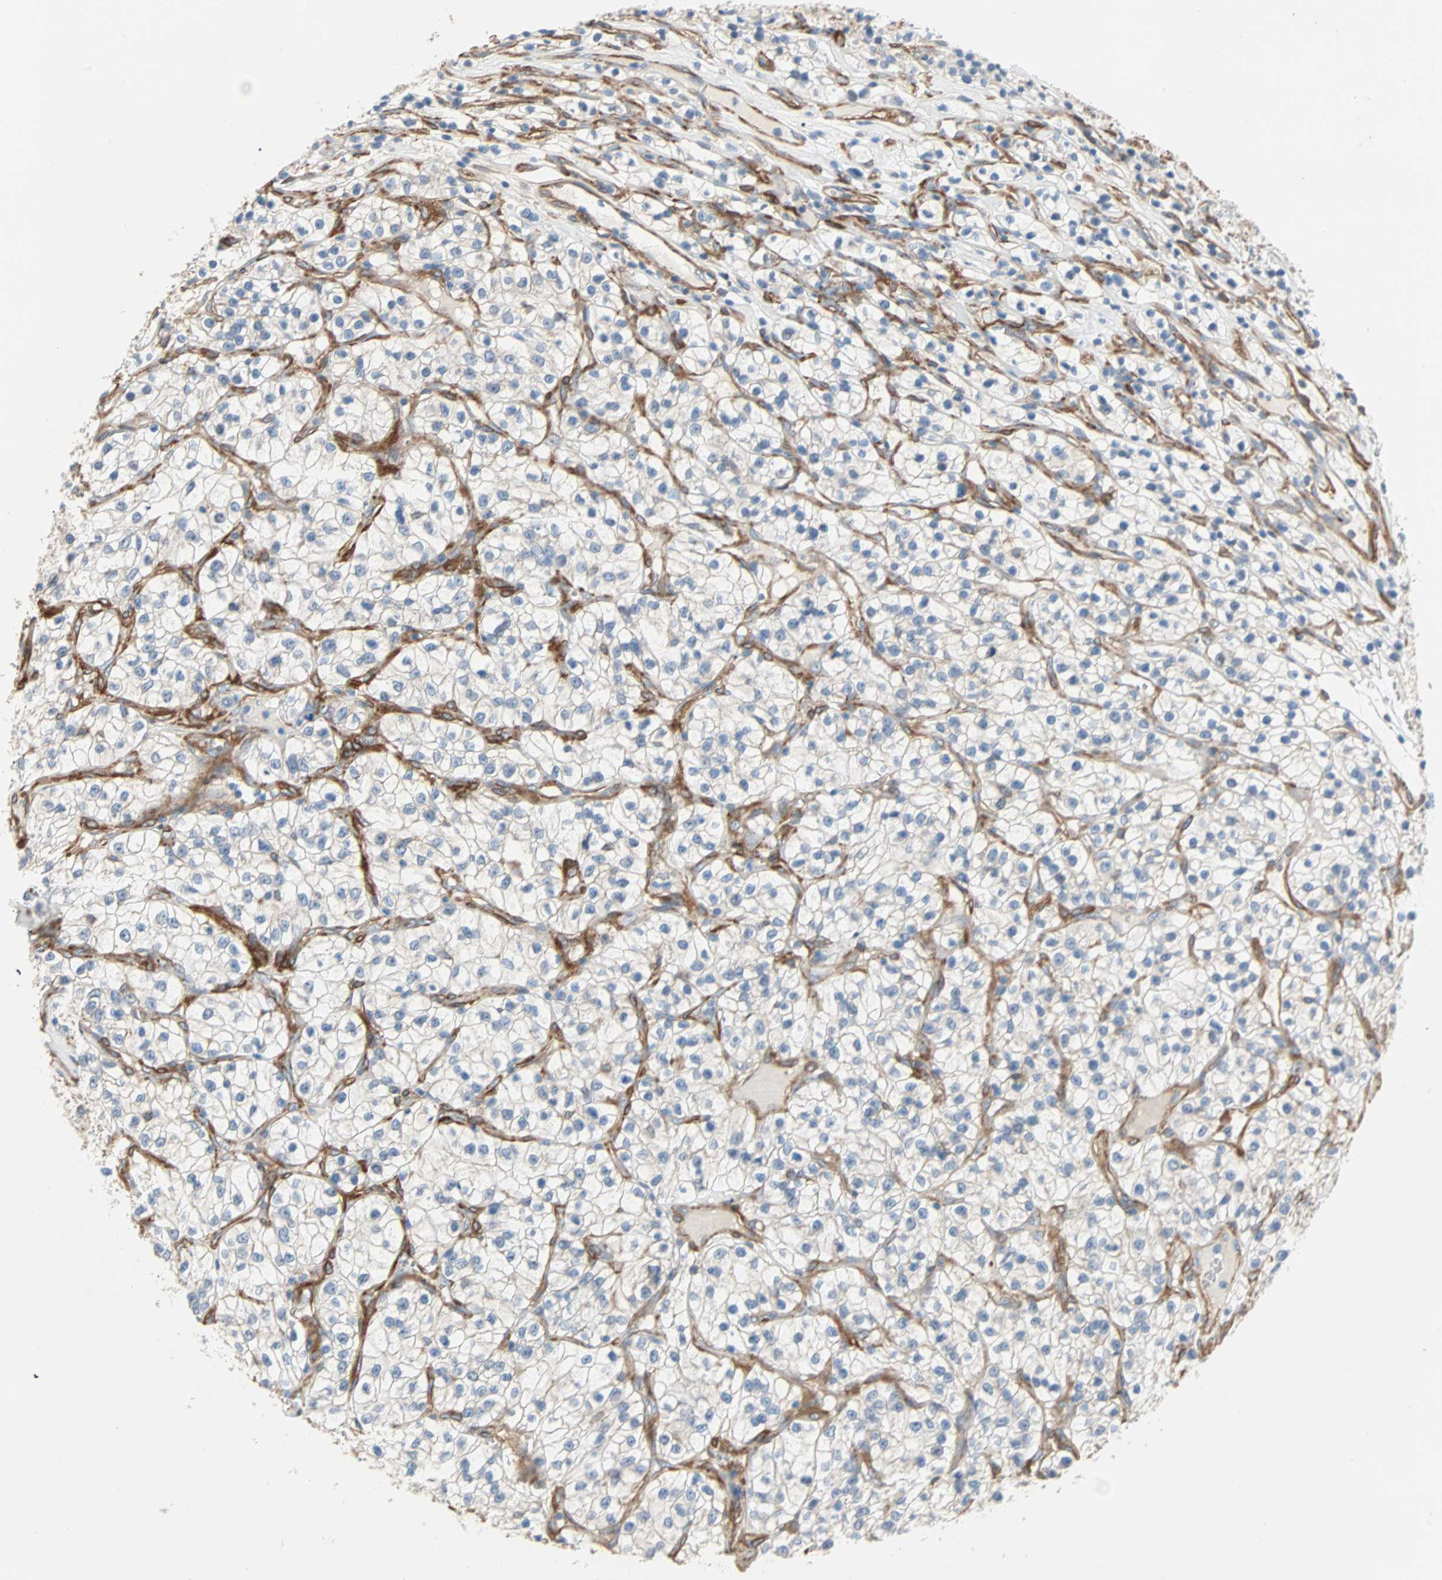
{"staining": {"intensity": "negative", "quantity": "none", "location": "none"}, "tissue": "renal cancer", "cell_type": "Tumor cells", "image_type": "cancer", "snomed": [{"axis": "morphology", "description": "Adenocarcinoma, NOS"}, {"axis": "topography", "description": "Kidney"}], "caption": "The photomicrograph exhibits no staining of tumor cells in renal cancer.", "gene": "EPB41L2", "patient": {"sex": "female", "age": 57}}